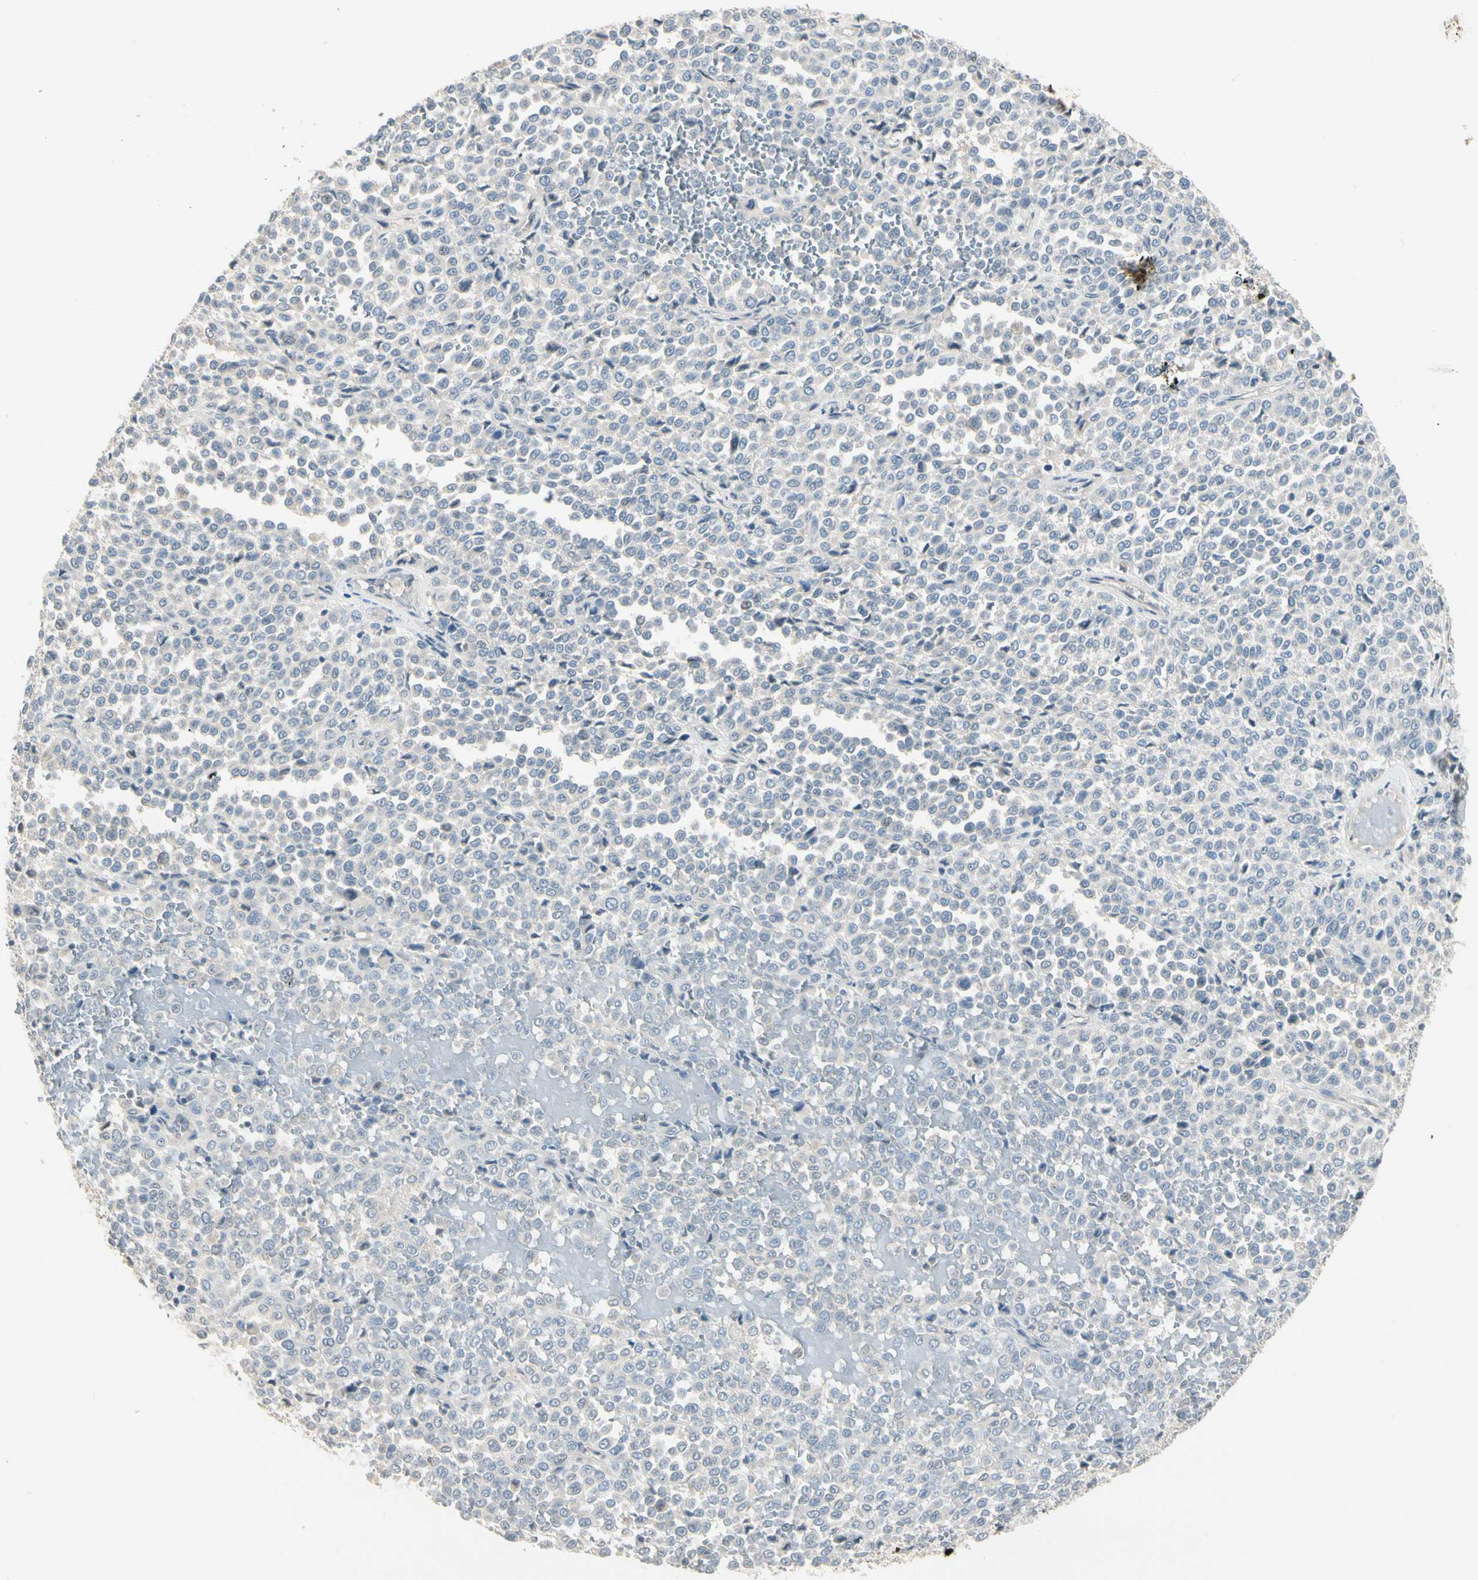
{"staining": {"intensity": "negative", "quantity": "none", "location": "none"}, "tissue": "melanoma", "cell_type": "Tumor cells", "image_type": "cancer", "snomed": [{"axis": "morphology", "description": "Malignant melanoma, Metastatic site"}, {"axis": "topography", "description": "Pancreas"}], "caption": "The image shows no staining of tumor cells in malignant melanoma (metastatic site). (DAB immunohistochemistry visualized using brightfield microscopy, high magnification).", "gene": "PRSS21", "patient": {"sex": "female", "age": 30}}